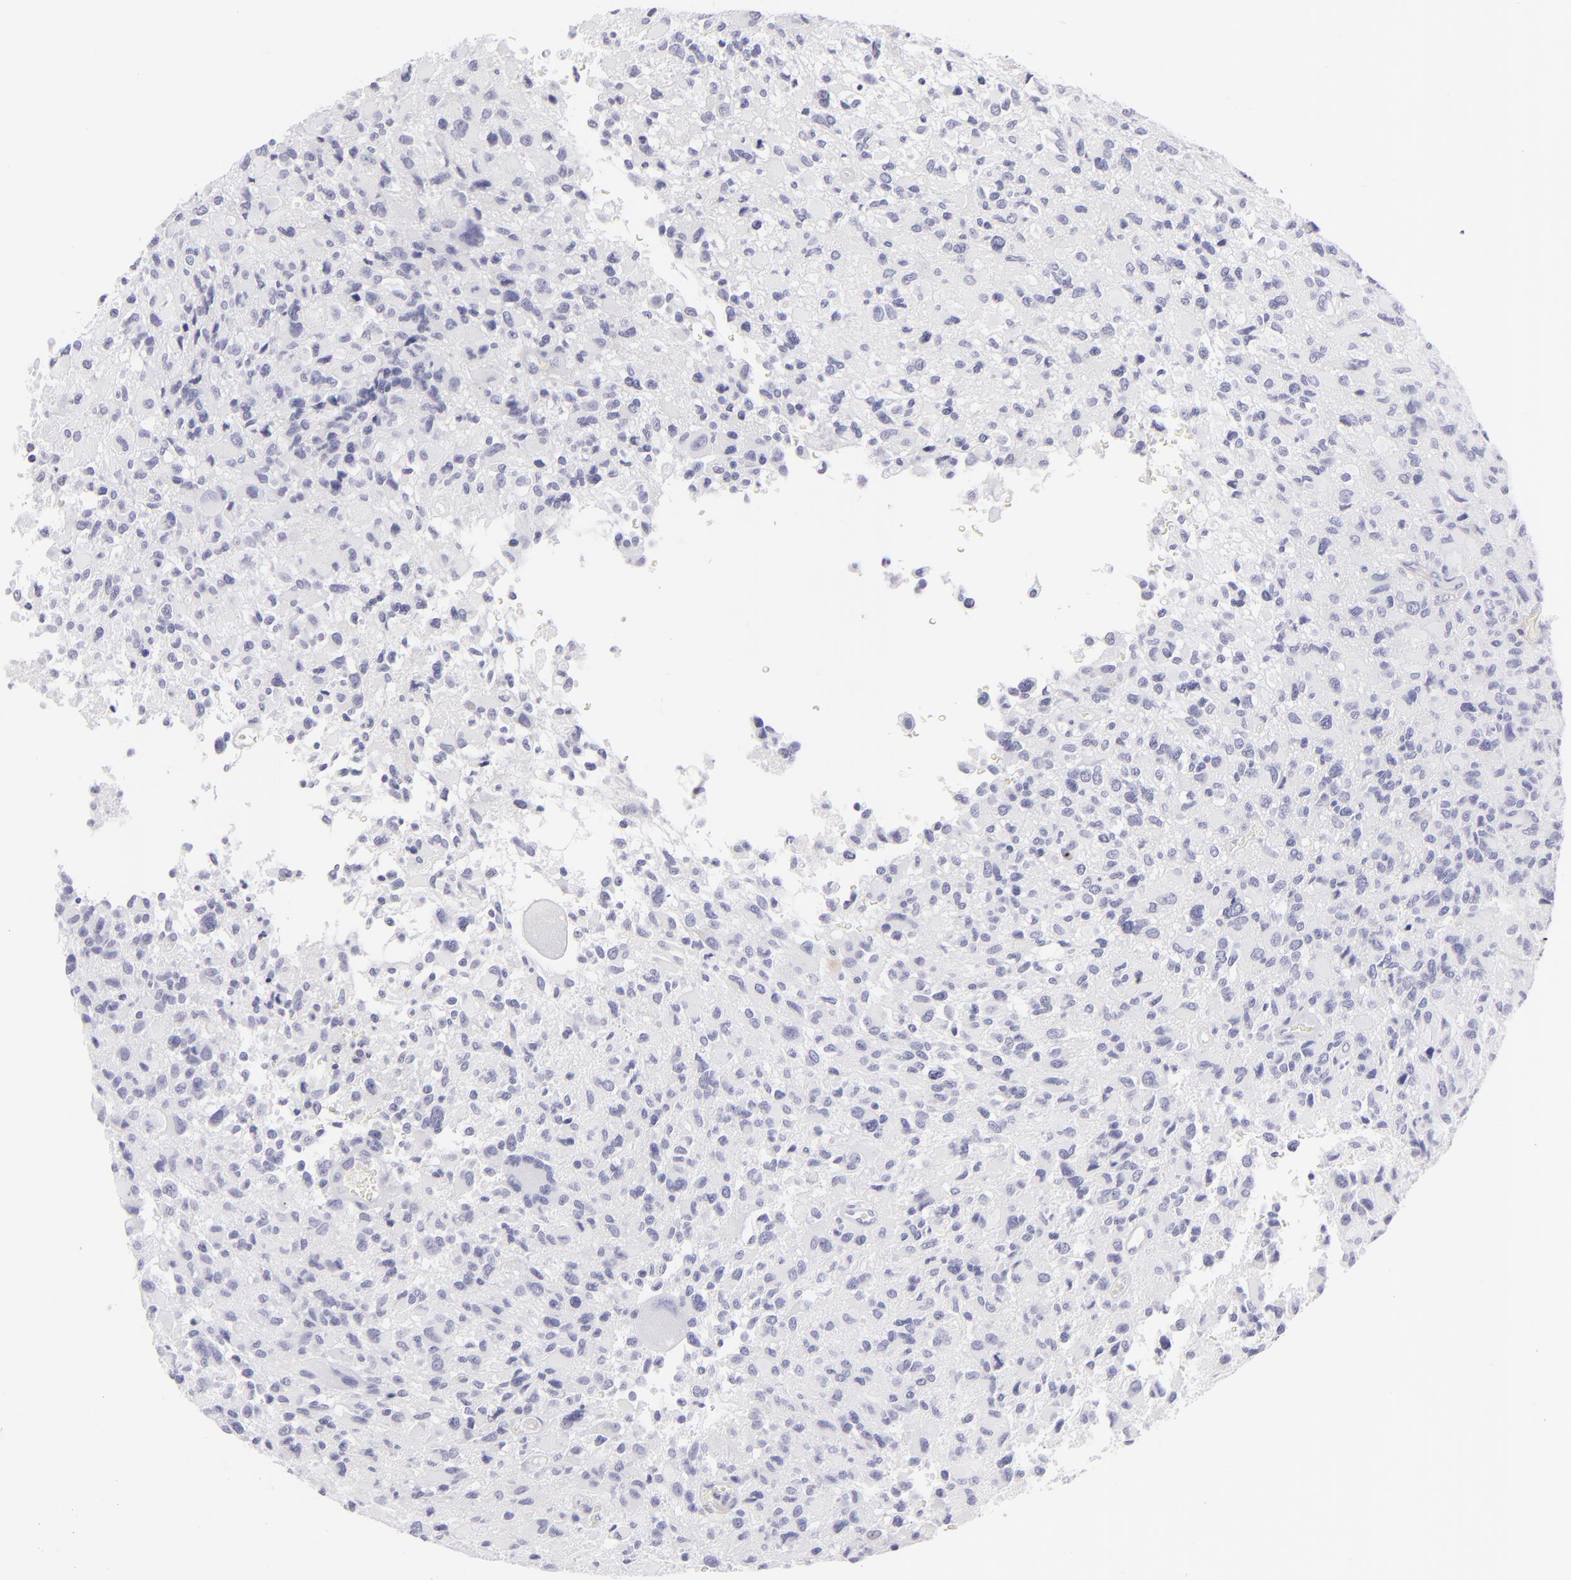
{"staining": {"intensity": "negative", "quantity": "none", "location": "none"}, "tissue": "glioma", "cell_type": "Tumor cells", "image_type": "cancer", "snomed": [{"axis": "morphology", "description": "Glioma, malignant, High grade"}, {"axis": "topography", "description": "Brain"}], "caption": "This is an IHC histopathology image of human malignant glioma (high-grade). There is no staining in tumor cells.", "gene": "FCER2", "patient": {"sex": "male", "age": 69}}